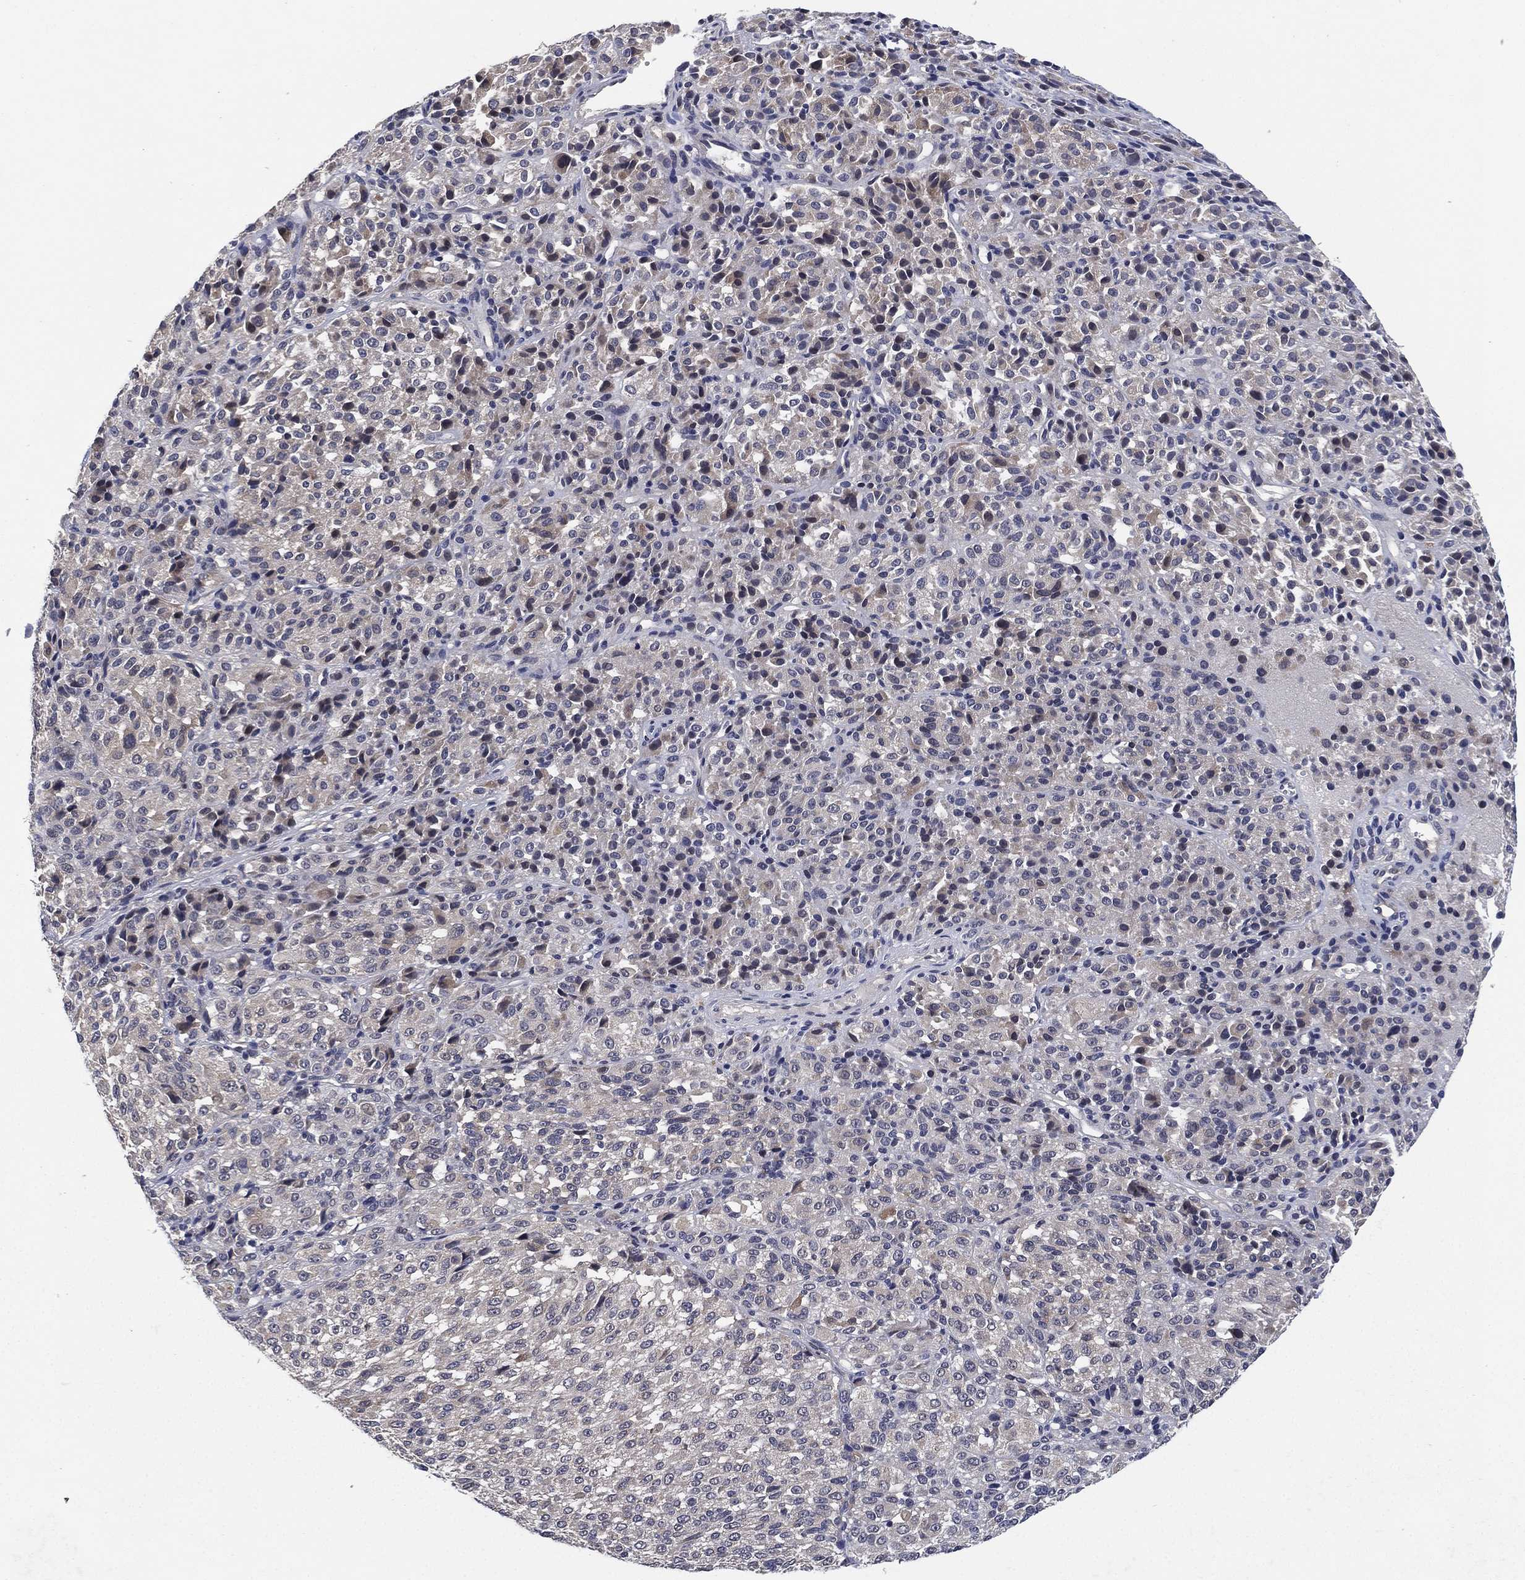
{"staining": {"intensity": "negative", "quantity": "none", "location": "none"}, "tissue": "melanoma", "cell_type": "Tumor cells", "image_type": "cancer", "snomed": [{"axis": "morphology", "description": "Malignant melanoma, Metastatic site"}, {"axis": "topography", "description": "Brain"}], "caption": "This is a image of IHC staining of malignant melanoma (metastatic site), which shows no expression in tumor cells.", "gene": "SELENOO", "patient": {"sex": "female", "age": 56}}